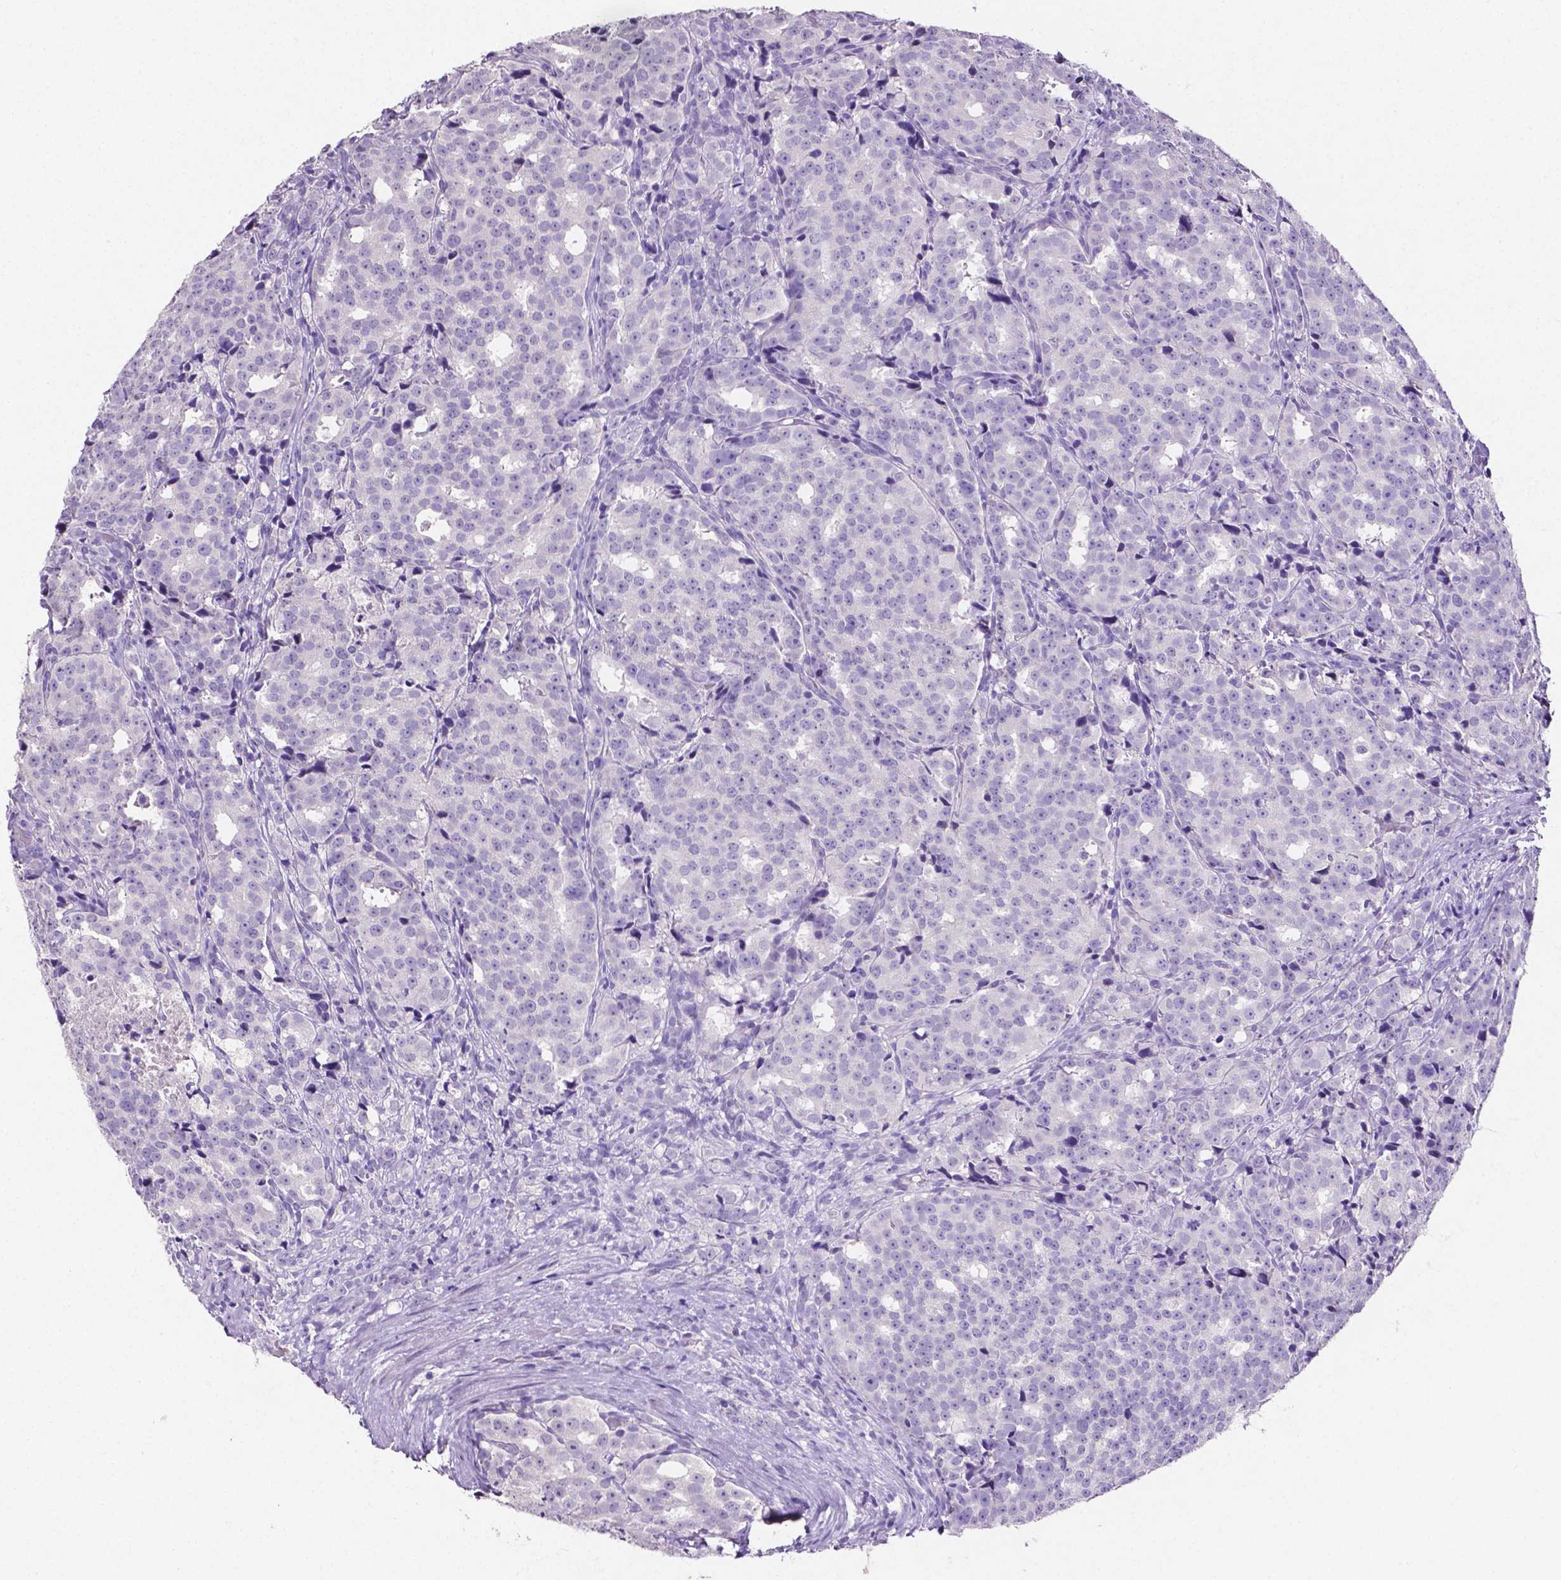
{"staining": {"intensity": "negative", "quantity": "none", "location": "none"}, "tissue": "prostate cancer", "cell_type": "Tumor cells", "image_type": "cancer", "snomed": [{"axis": "morphology", "description": "Adenocarcinoma, High grade"}, {"axis": "topography", "description": "Prostate"}], "caption": "Immunohistochemistry (IHC) micrograph of prostate cancer stained for a protein (brown), which reveals no staining in tumor cells.", "gene": "SLC22A2", "patient": {"sex": "male", "age": 53}}